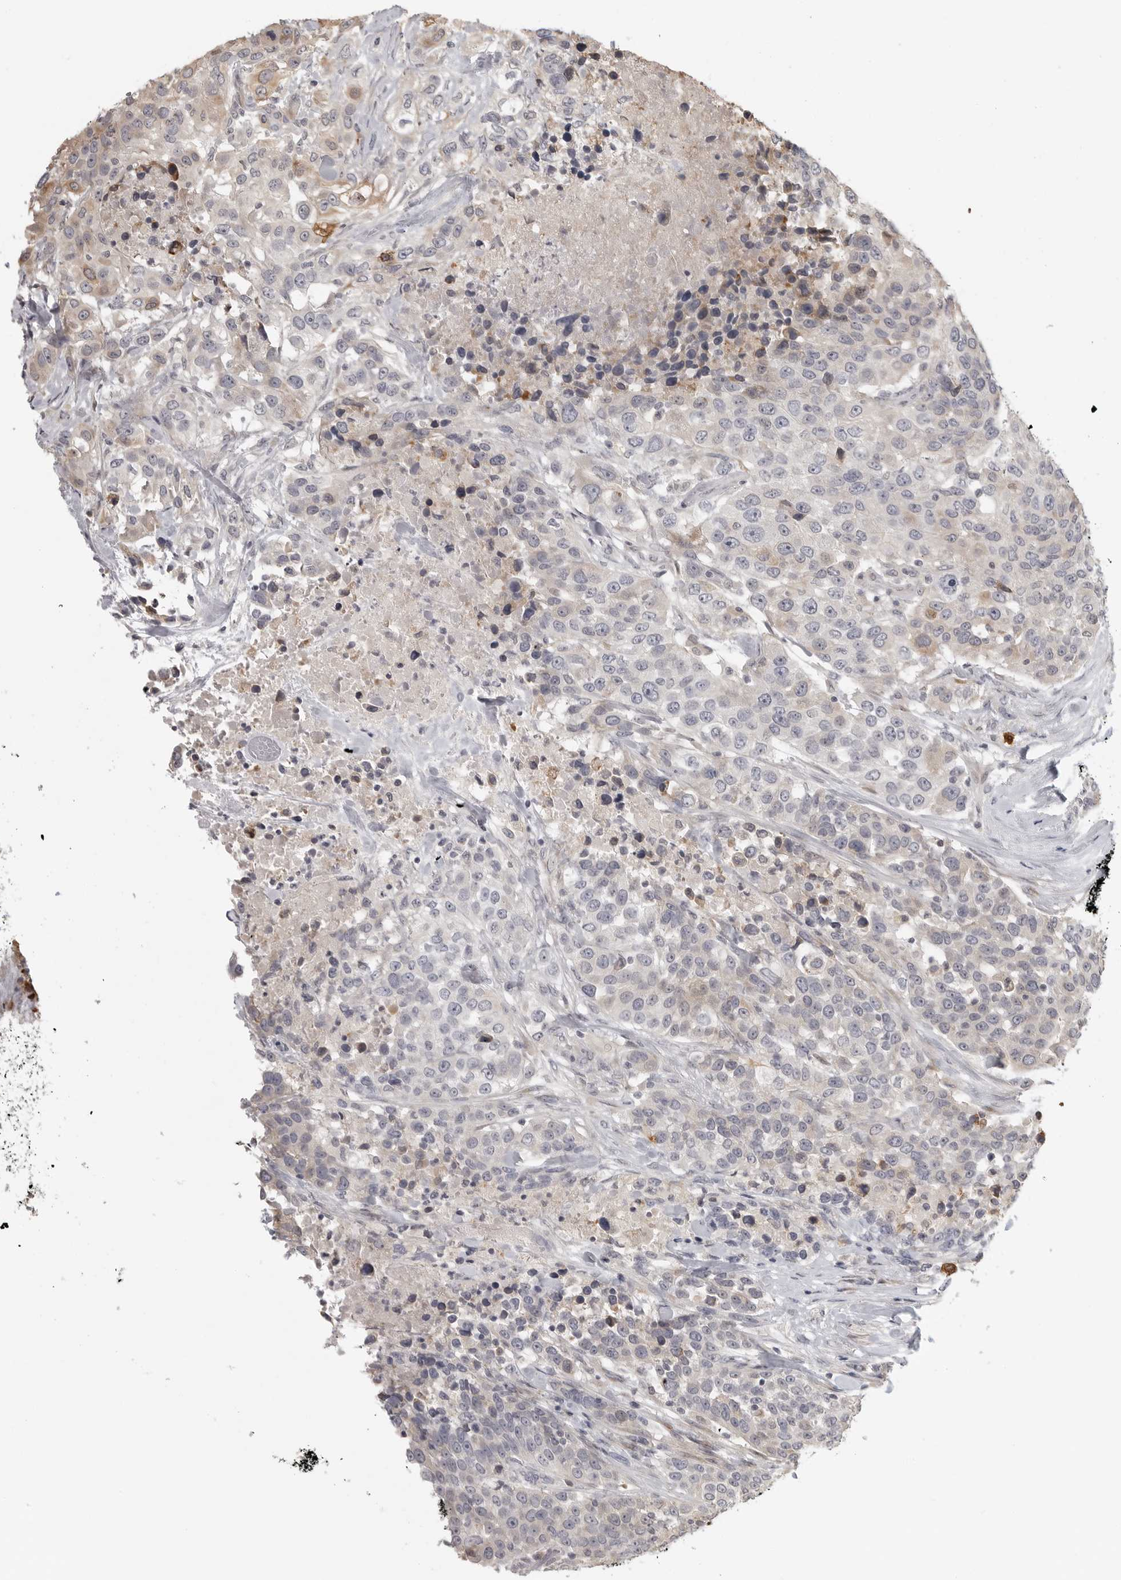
{"staining": {"intensity": "negative", "quantity": "none", "location": "none"}, "tissue": "urothelial cancer", "cell_type": "Tumor cells", "image_type": "cancer", "snomed": [{"axis": "morphology", "description": "Urothelial carcinoma, High grade"}, {"axis": "topography", "description": "Urinary bladder"}], "caption": "A high-resolution micrograph shows immunohistochemistry (IHC) staining of urothelial cancer, which shows no significant staining in tumor cells.", "gene": "IDO1", "patient": {"sex": "female", "age": 80}}